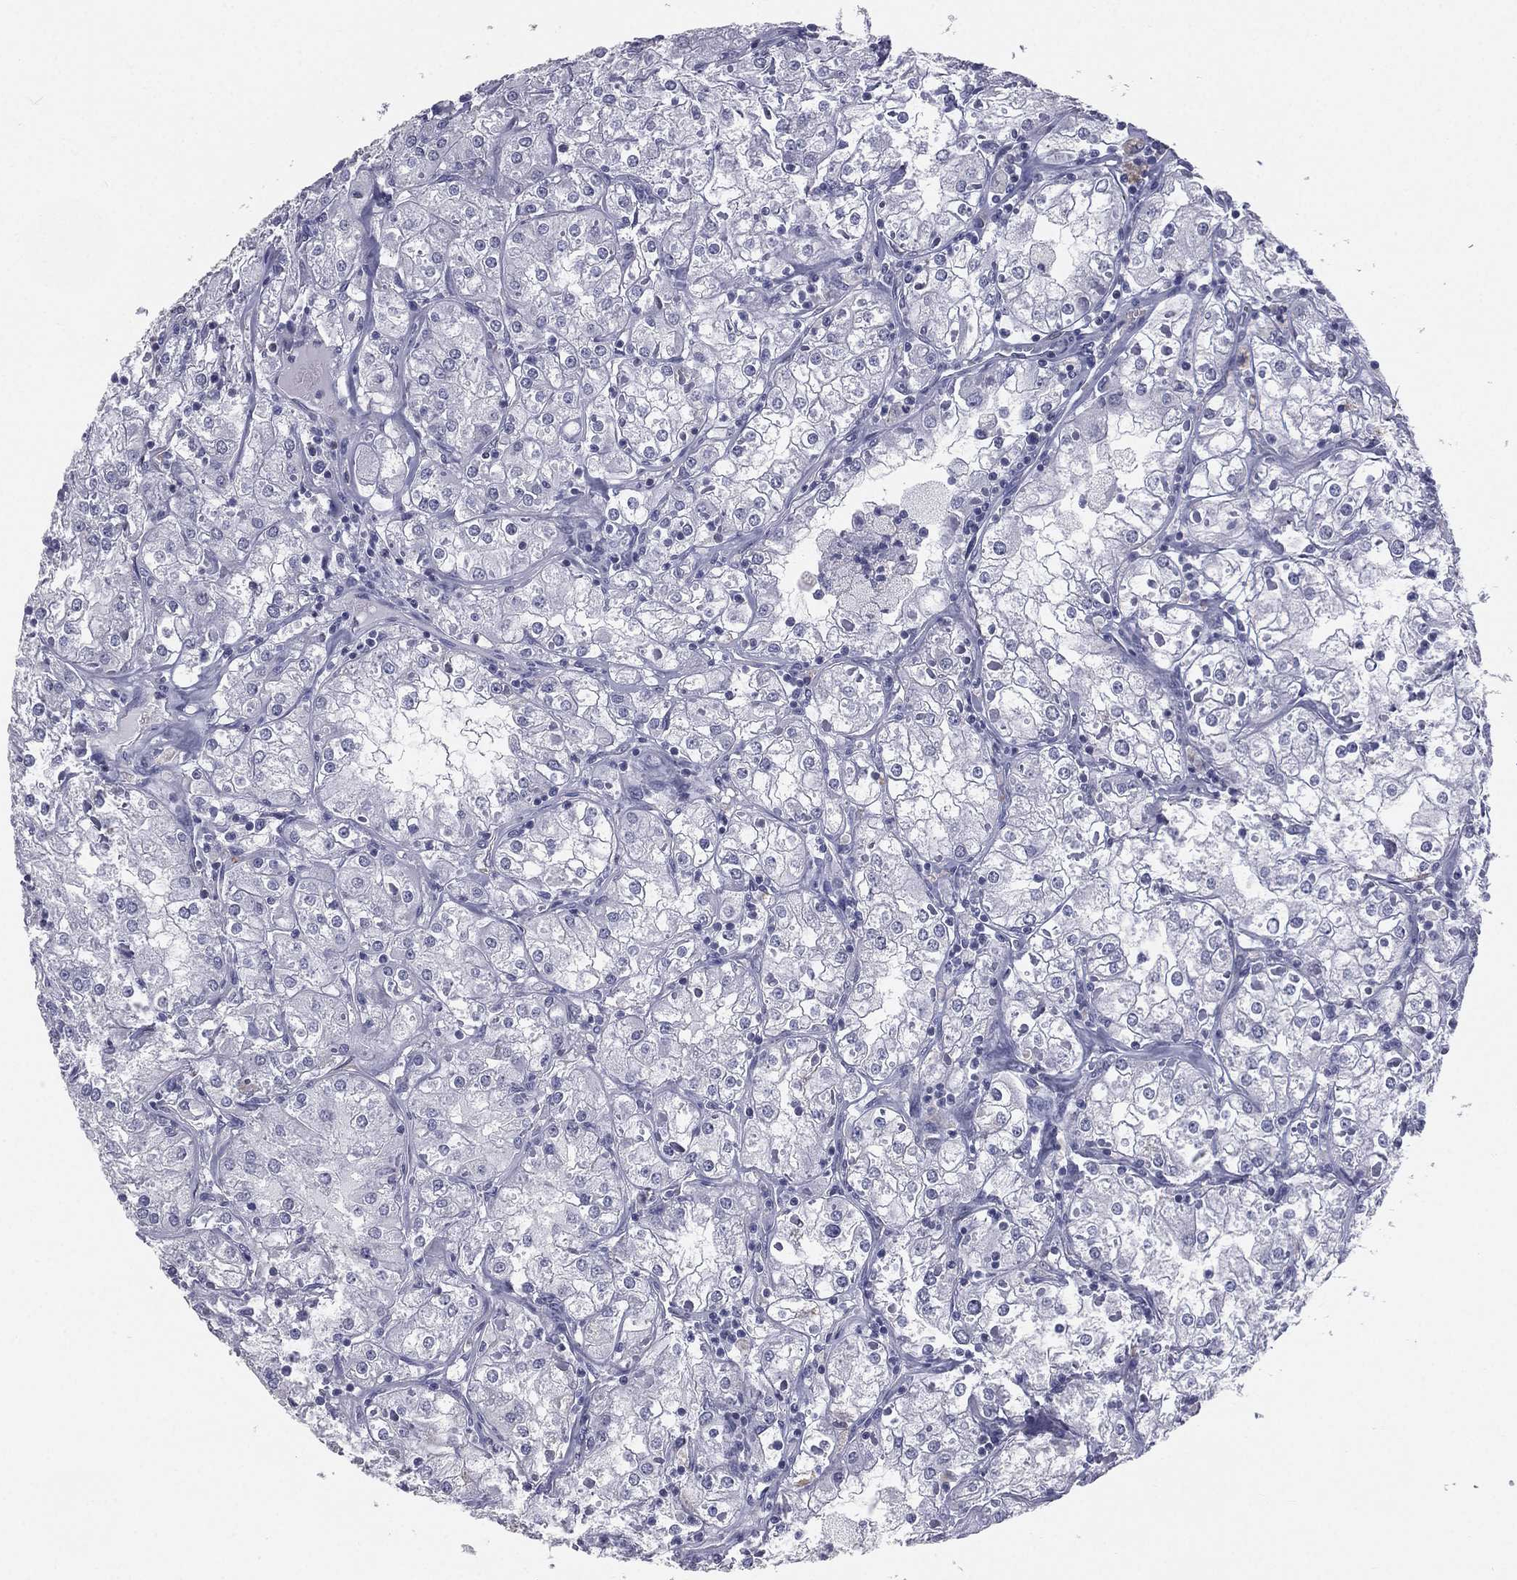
{"staining": {"intensity": "negative", "quantity": "none", "location": "none"}, "tissue": "renal cancer", "cell_type": "Tumor cells", "image_type": "cancer", "snomed": [{"axis": "morphology", "description": "Adenocarcinoma, NOS"}, {"axis": "topography", "description": "Kidney"}], "caption": "This is an IHC histopathology image of human adenocarcinoma (renal). There is no positivity in tumor cells.", "gene": "ESX1", "patient": {"sex": "male", "age": 77}}